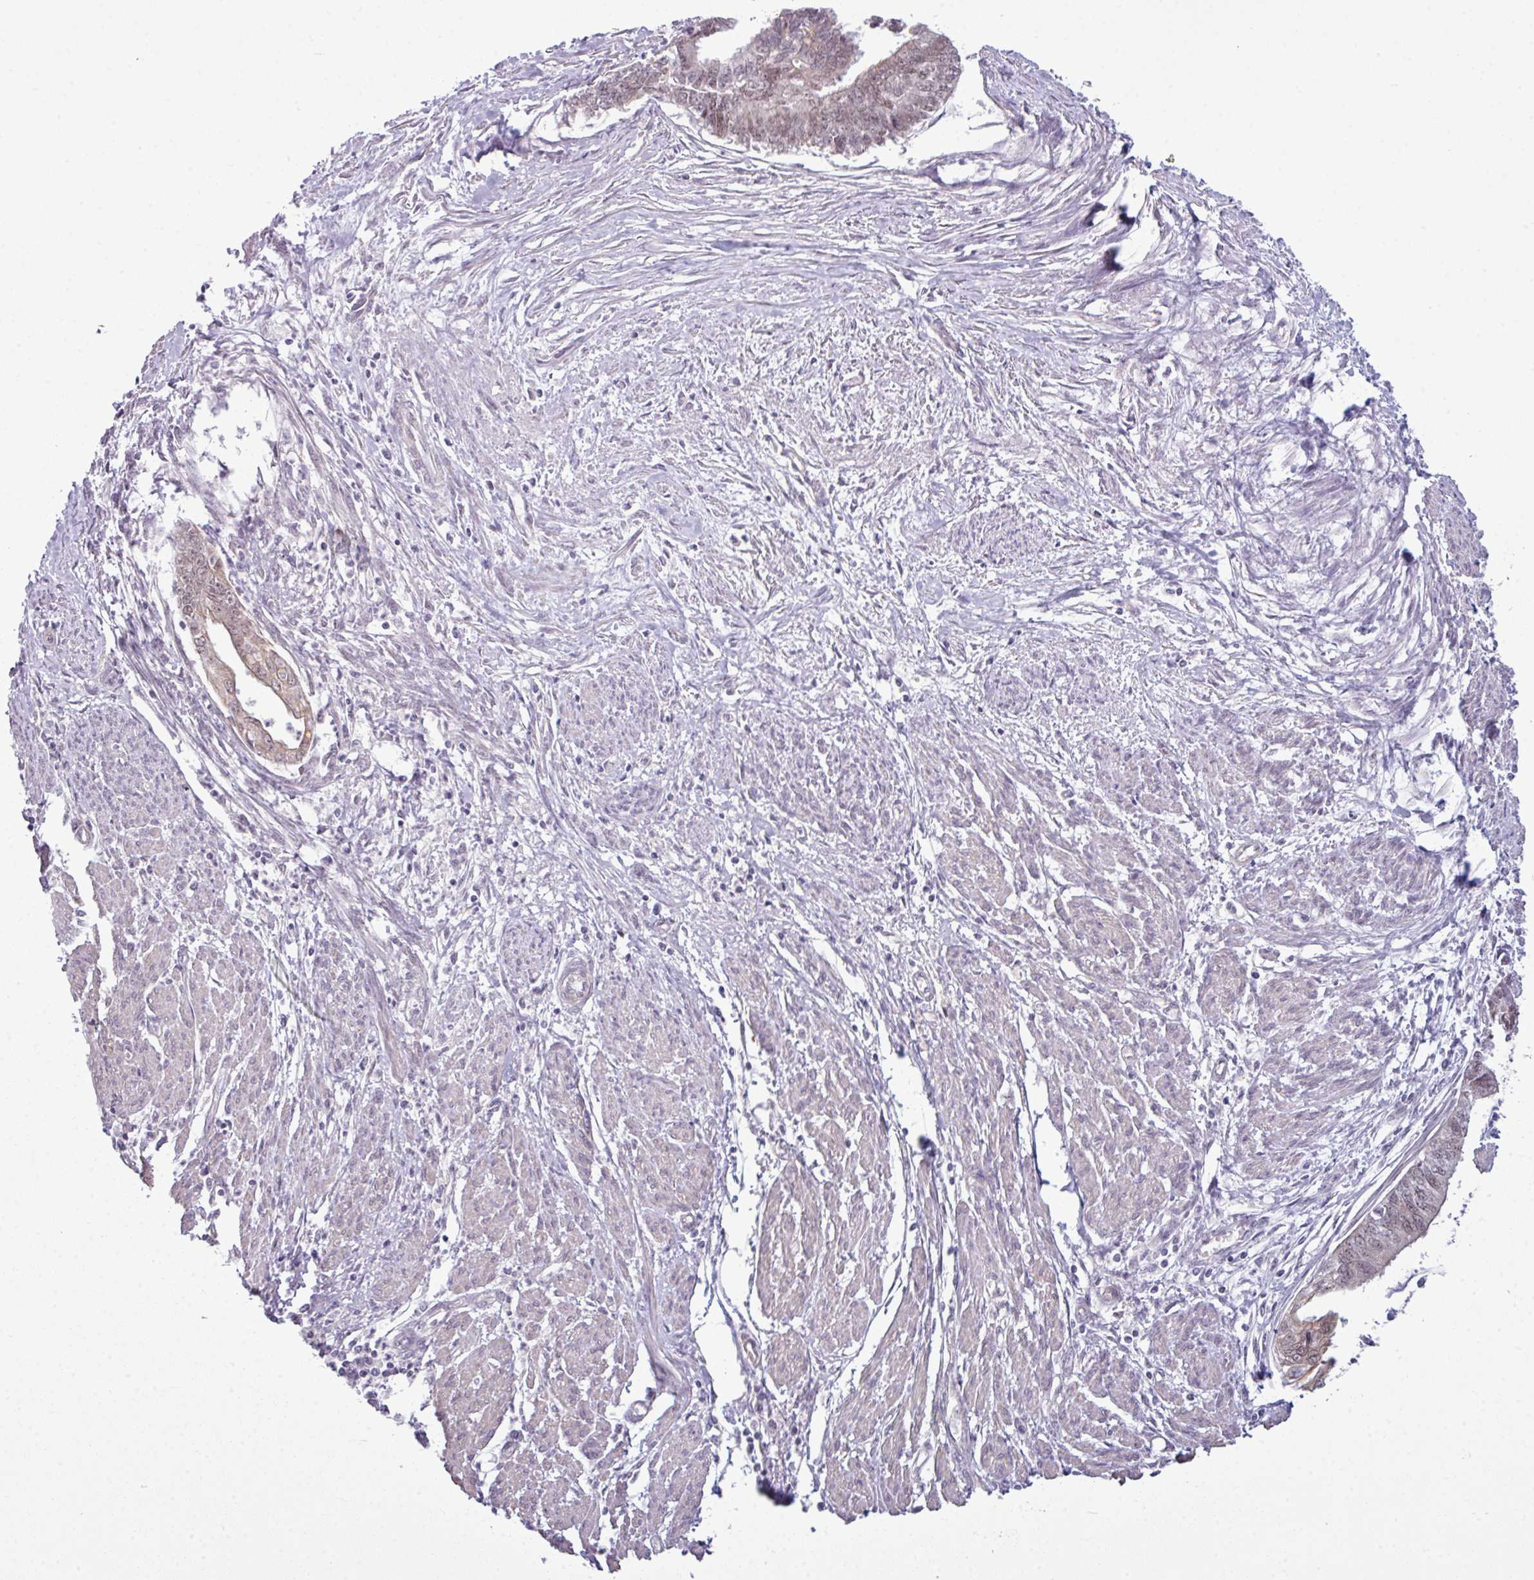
{"staining": {"intensity": "moderate", "quantity": "25%-75%", "location": "cytoplasmic/membranous,nuclear"}, "tissue": "endometrial cancer", "cell_type": "Tumor cells", "image_type": "cancer", "snomed": [{"axis": "morphology", "description": "Adenocarcinoma, NOS"}, {"axis": "topography", "description": "Endometrium"}], "caption": "DAB (3,3'-diaminobenzidine) immunohistochemical staining of endometrial adenocarcinoma reveals moderate cytoplasmic/membranous and nuclear protein staining in about 25%-75% of tumor cells.", "gene": "ZNF217", "patient": {"sex": "female", "age": 73}}